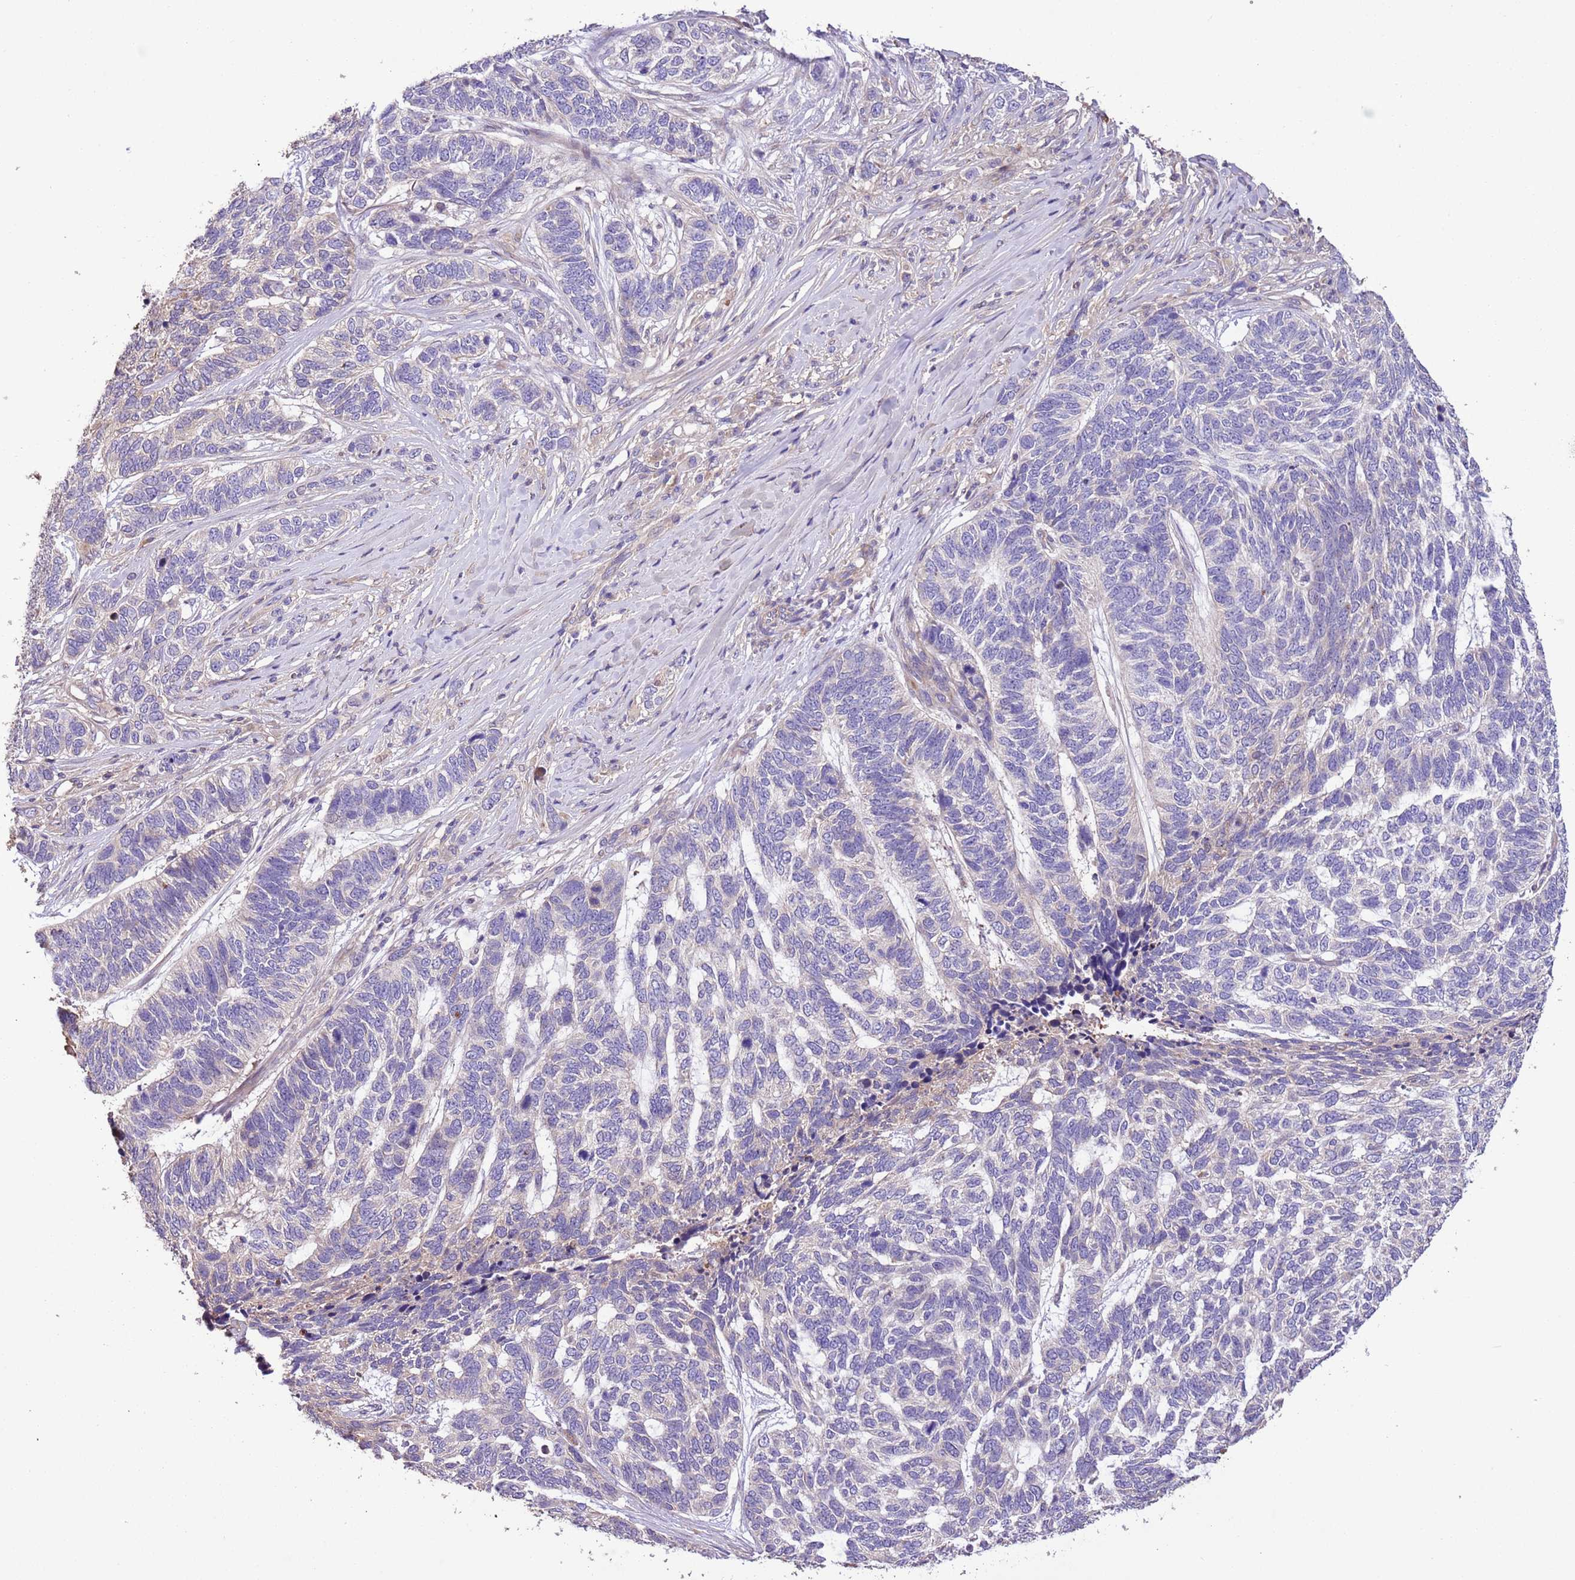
{"staining": {"intensity": "negative", "quantity": "none", "location": "none"}, "tissue": "skin cancer", "cell_type": "Tumor cells", "image_type": "cancer", "snomed": [{"axis": "morphology", "description": "Basal cell carcinoma"}, {"axis": "topography", "description": "Skin"}], "caption": "DAB immunohistochemical staining of human skin basal cell carcinoma displays no significant expression in tumor cells.", "gene": "FAM89B", "patient": {"sex": "female", "age": 65}}